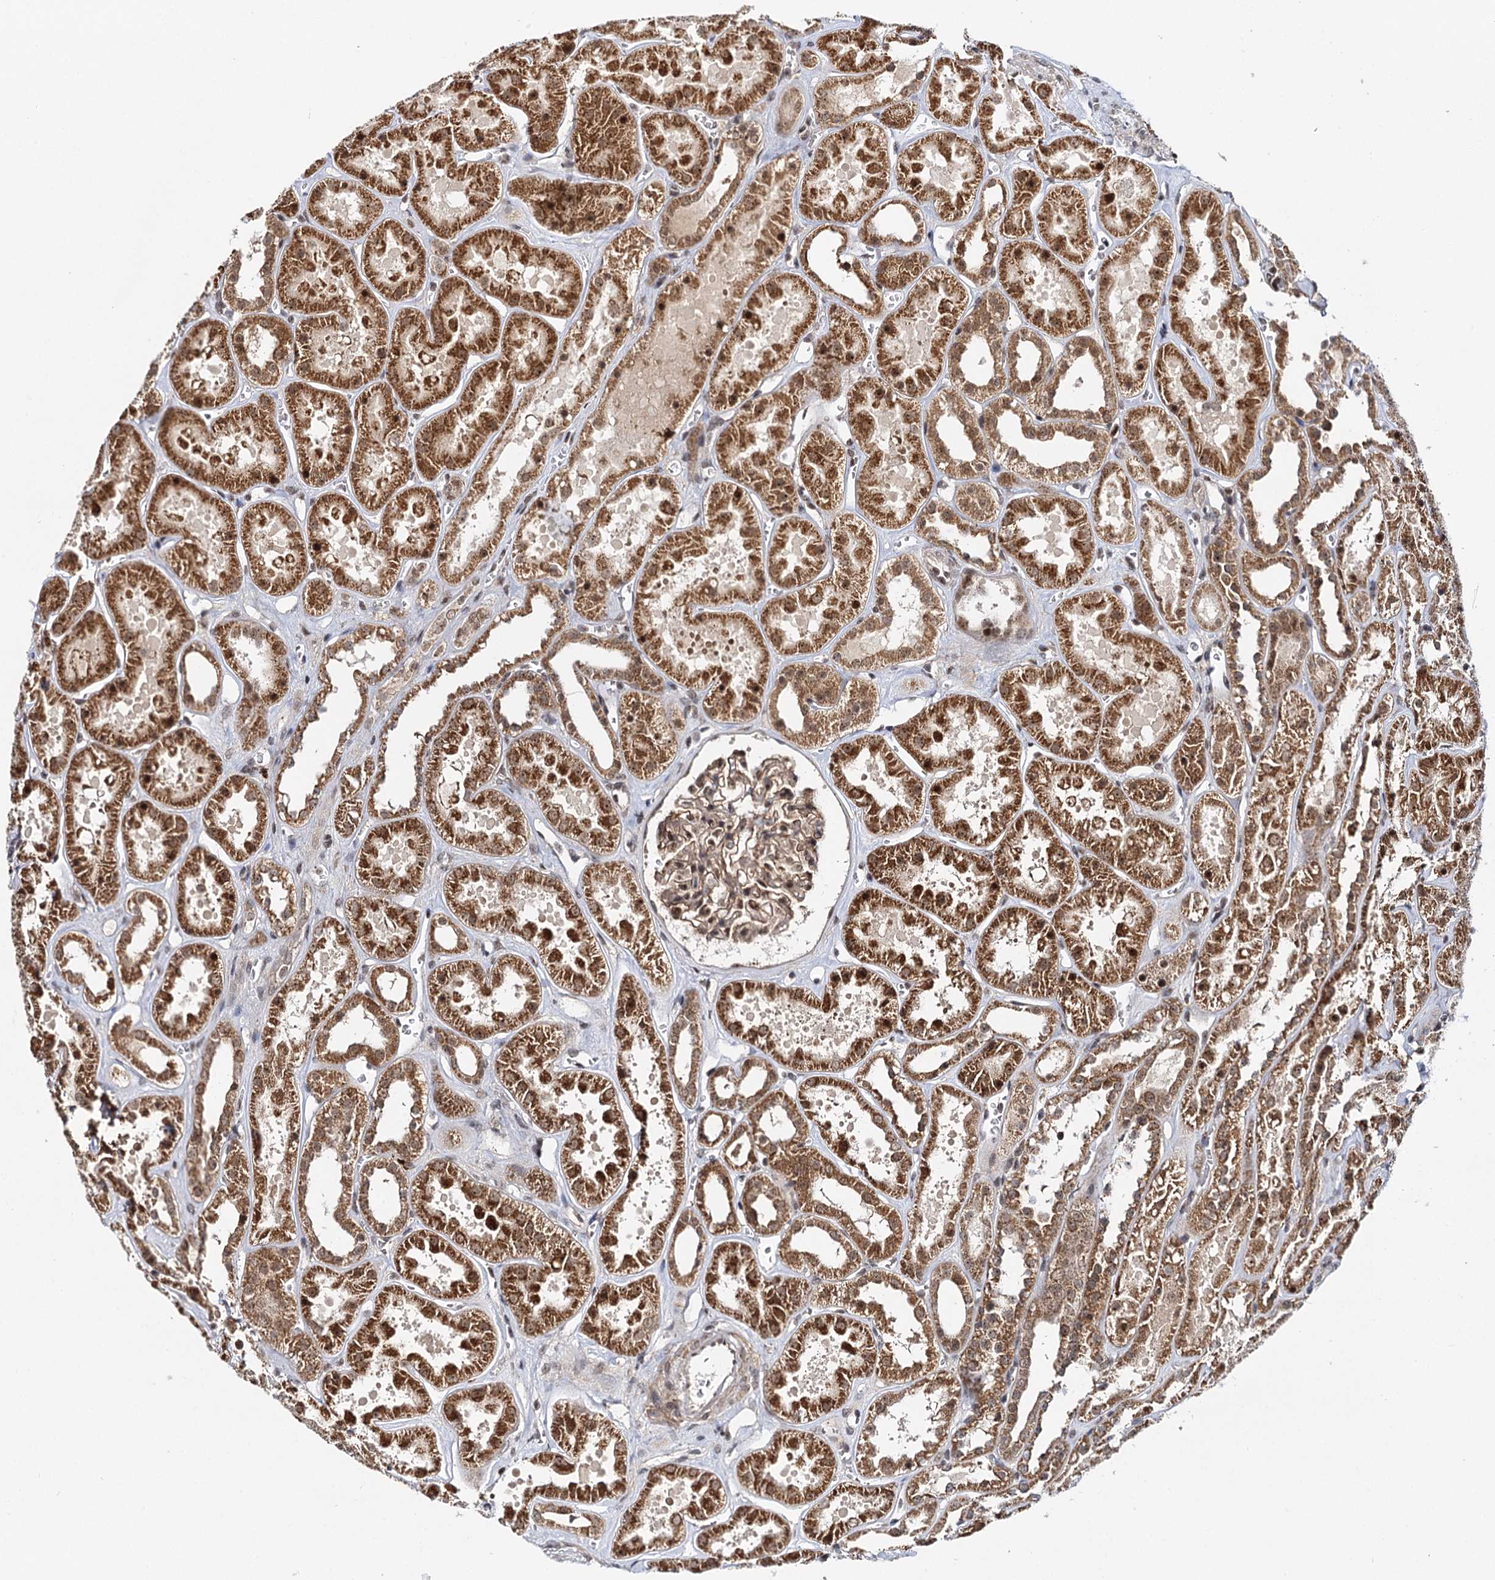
{"staining": {"intensity": "moderate", "quantity": ">75%", "location": "cytoplasmic/membranous,nuclear"}, "tissue": "kidney", "cell_type": "Cells in glomeruli", "image_type": "normal", "snomed": [{"axis": "morphology", "description": "Normal tissue, NOS"}, {"axis": "topography", "description": "Kidney"}], "caption": "Brown immunohistochemical staining in normal human kidney displays moderate cytoplasmic/membranous,nuclear expression in approximately >75% of cells in glomeruli. The protein is stained brown, and the nuclei are stained in blue (DAB (3,3'-diaminobenzidine) IHC with brightfield microscopy, high magnification).", "gene": "BUD13", "patient": {"sex": "female", "age": 41}}